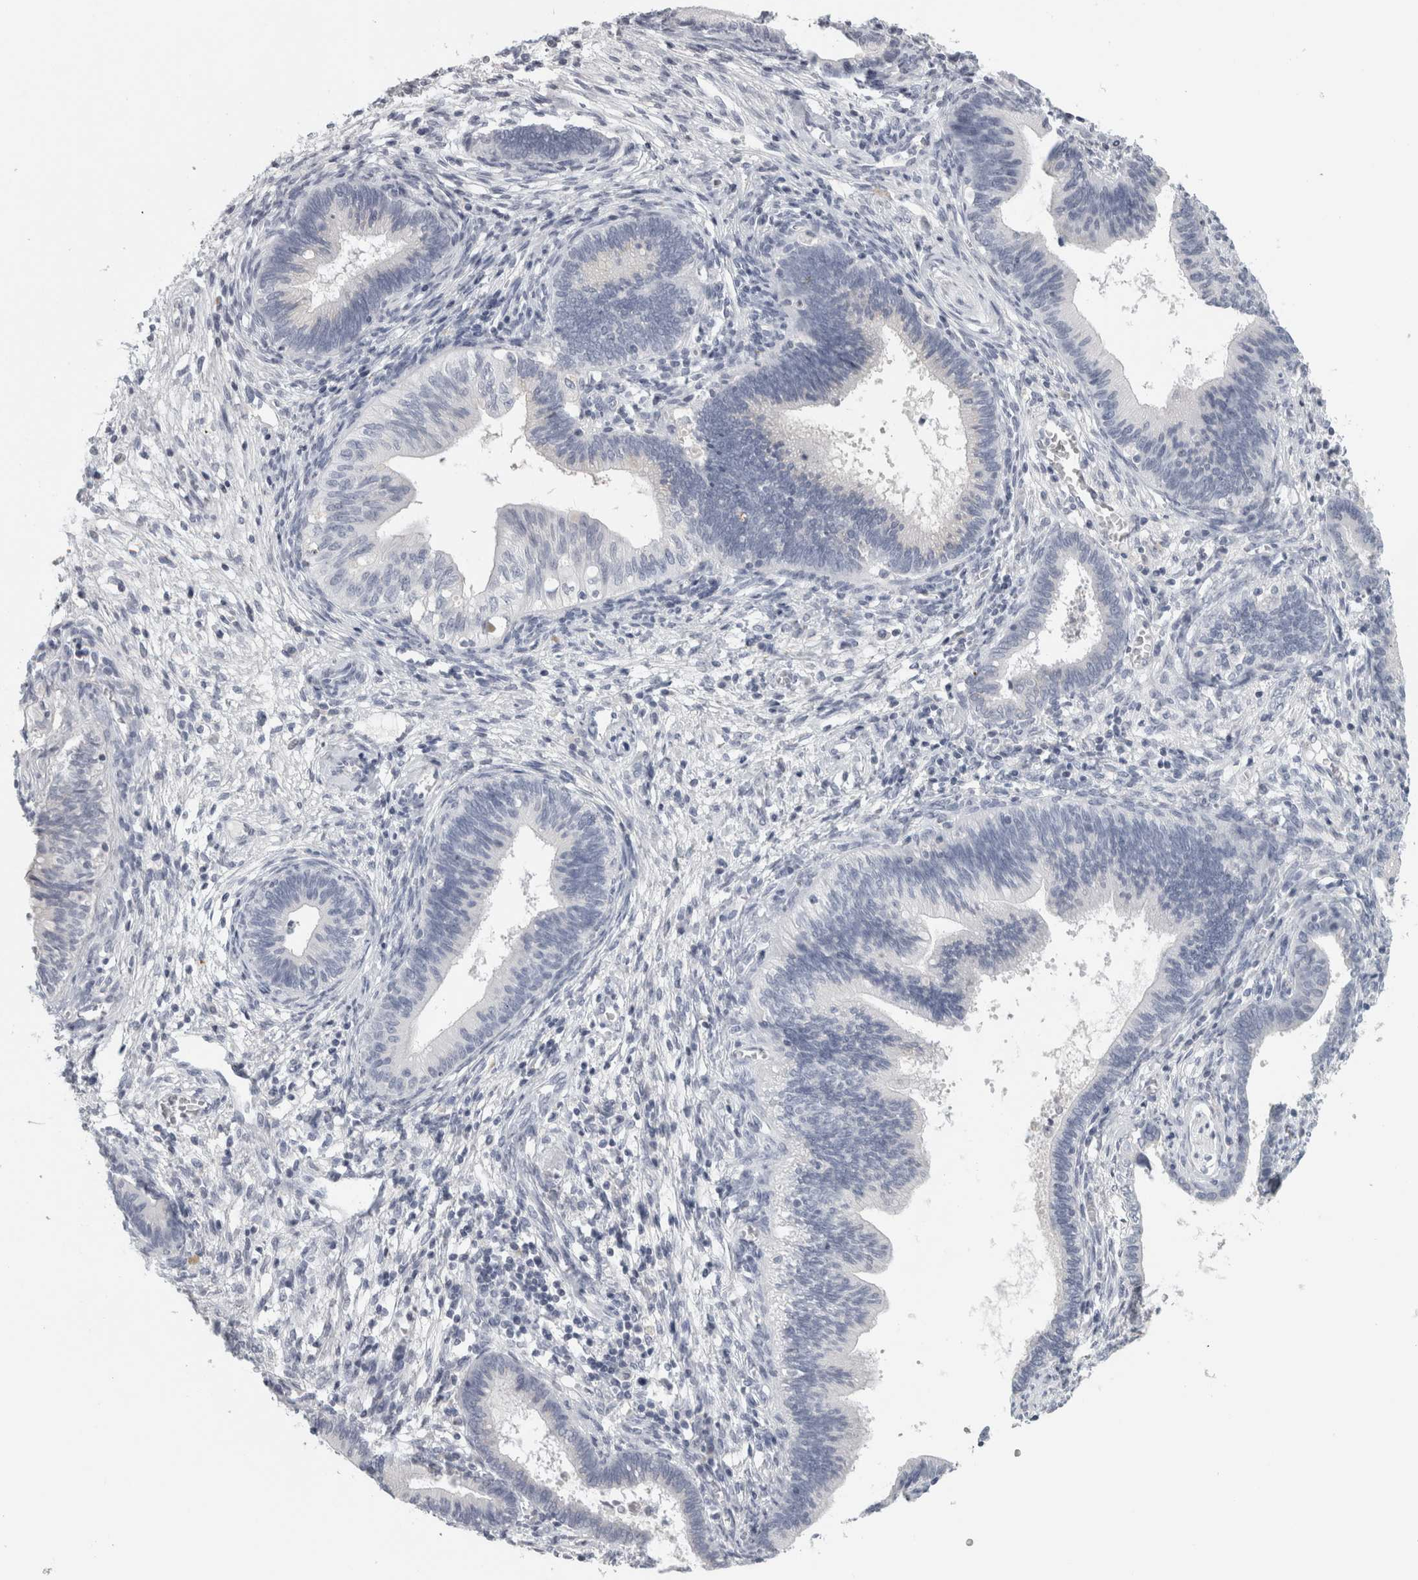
{"staining": {"intensity": "negative", "quantity": "none", "location": "none"}, "tissue": "cervical cancer", "cell_type": "Tumor cells", "image_type": "cancer", "snomed": [{"axis": "morphology", "description": "Adenocarcinoma, NOS"}, {"axis": "topography", "description": "Cervix"}], "caption": "Immunohistochemistry (IHC) of human cervical cancer (adenocarcinoma) demonstrates no expression in tumor cells.", "gene": "CPE", "patient": {"sex": "female", "age": 44}}